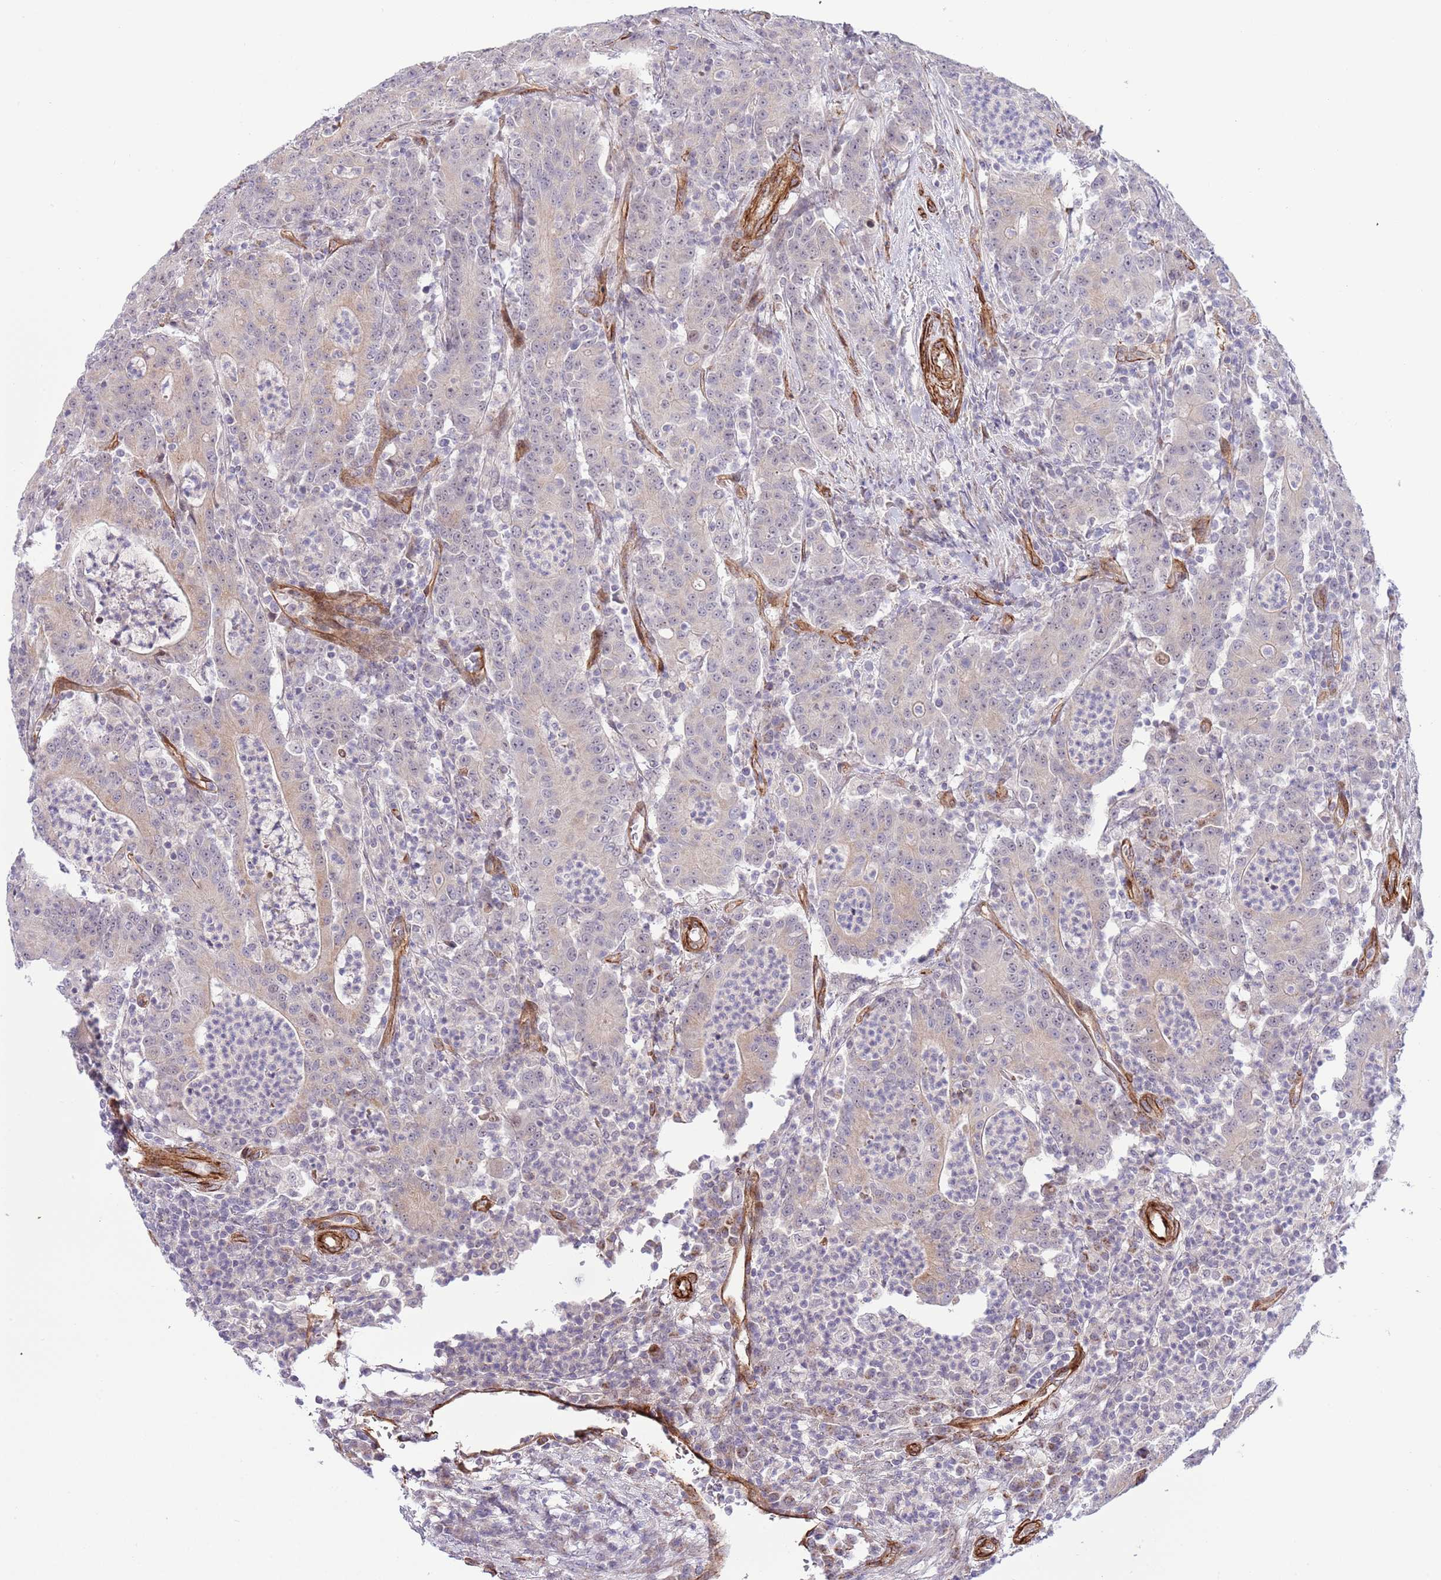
{"staining": {"intensity": "negative", "quantity": "none", "location": "none"}, "tissue": "colorectal cancer", "cell_type": "Tumor cells", "image_type": "cancer", "snomed": [{"axis": "morphology", "description": "Adenocarcinoma, NOS"}, {"axis": "topography", "description": "Colon"}], "caption": "Immunohistochemistry (IHC) histopathology image of neoplastic tissue: human colorectal cancer stained with DAB (3,3'-diaminobenzidine) displays no significant protein positivity in tumor cells.", "gene": "NEK3", "patient": {"sex": "male", "age": 83}}